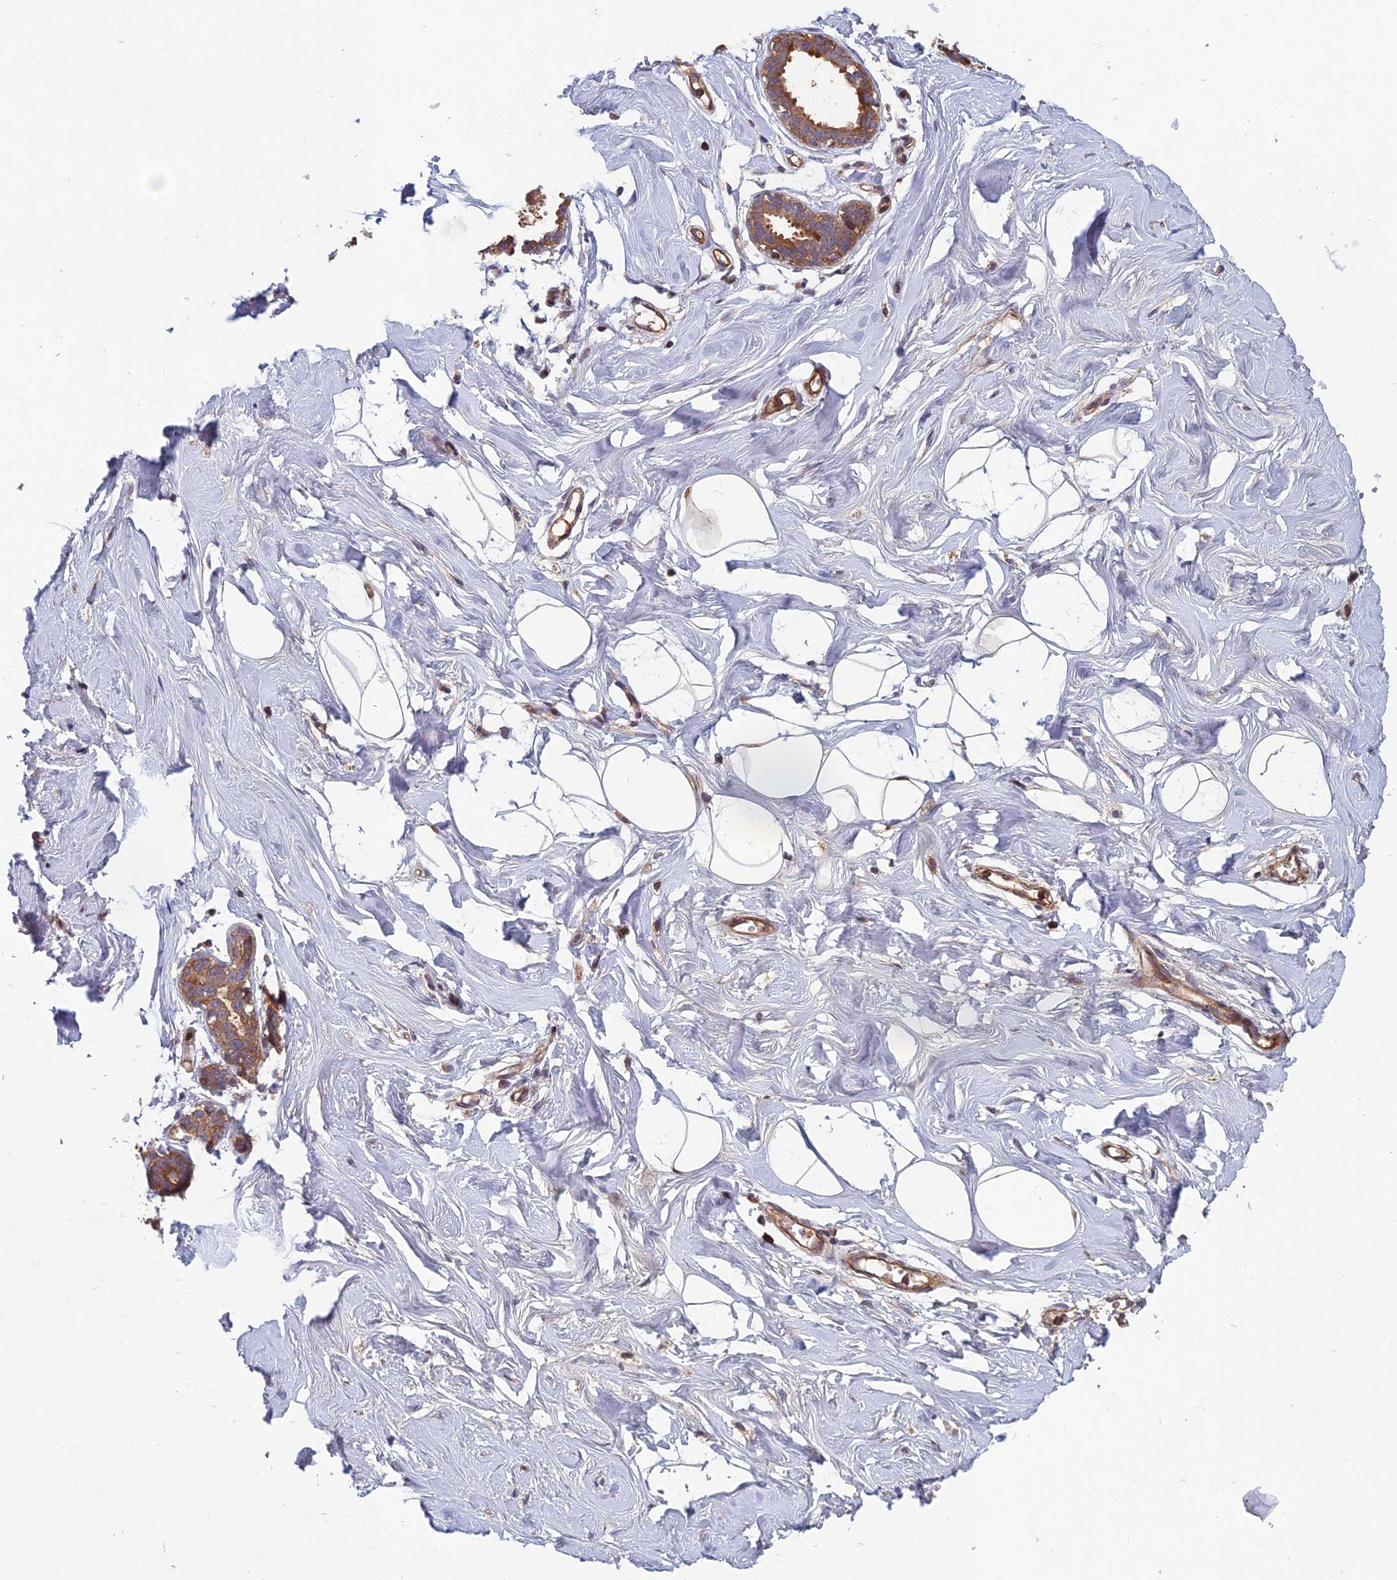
{"staining": {"intensity": "negative", "quantity": "none", "location": "none"}, "tissue": "breast", "cell_type": "Adipocytes", "image_type": "normal", "snomed": [{"axis": "morphology", "description": "Normal tissue, NOS"}, {"axis": "morphology", "description": "Adenoma, NOS"}, {"axis": "topography", "description": "Breast"}], "caption": "A micrograph of human breast is negative for staining in adipocytes. The staining is performed using DAB brown chromogen with nuclei counter-stained in using hematoxylin.", "gene": "C15orf62", "patient": {"sex": "female", "age": 23}}